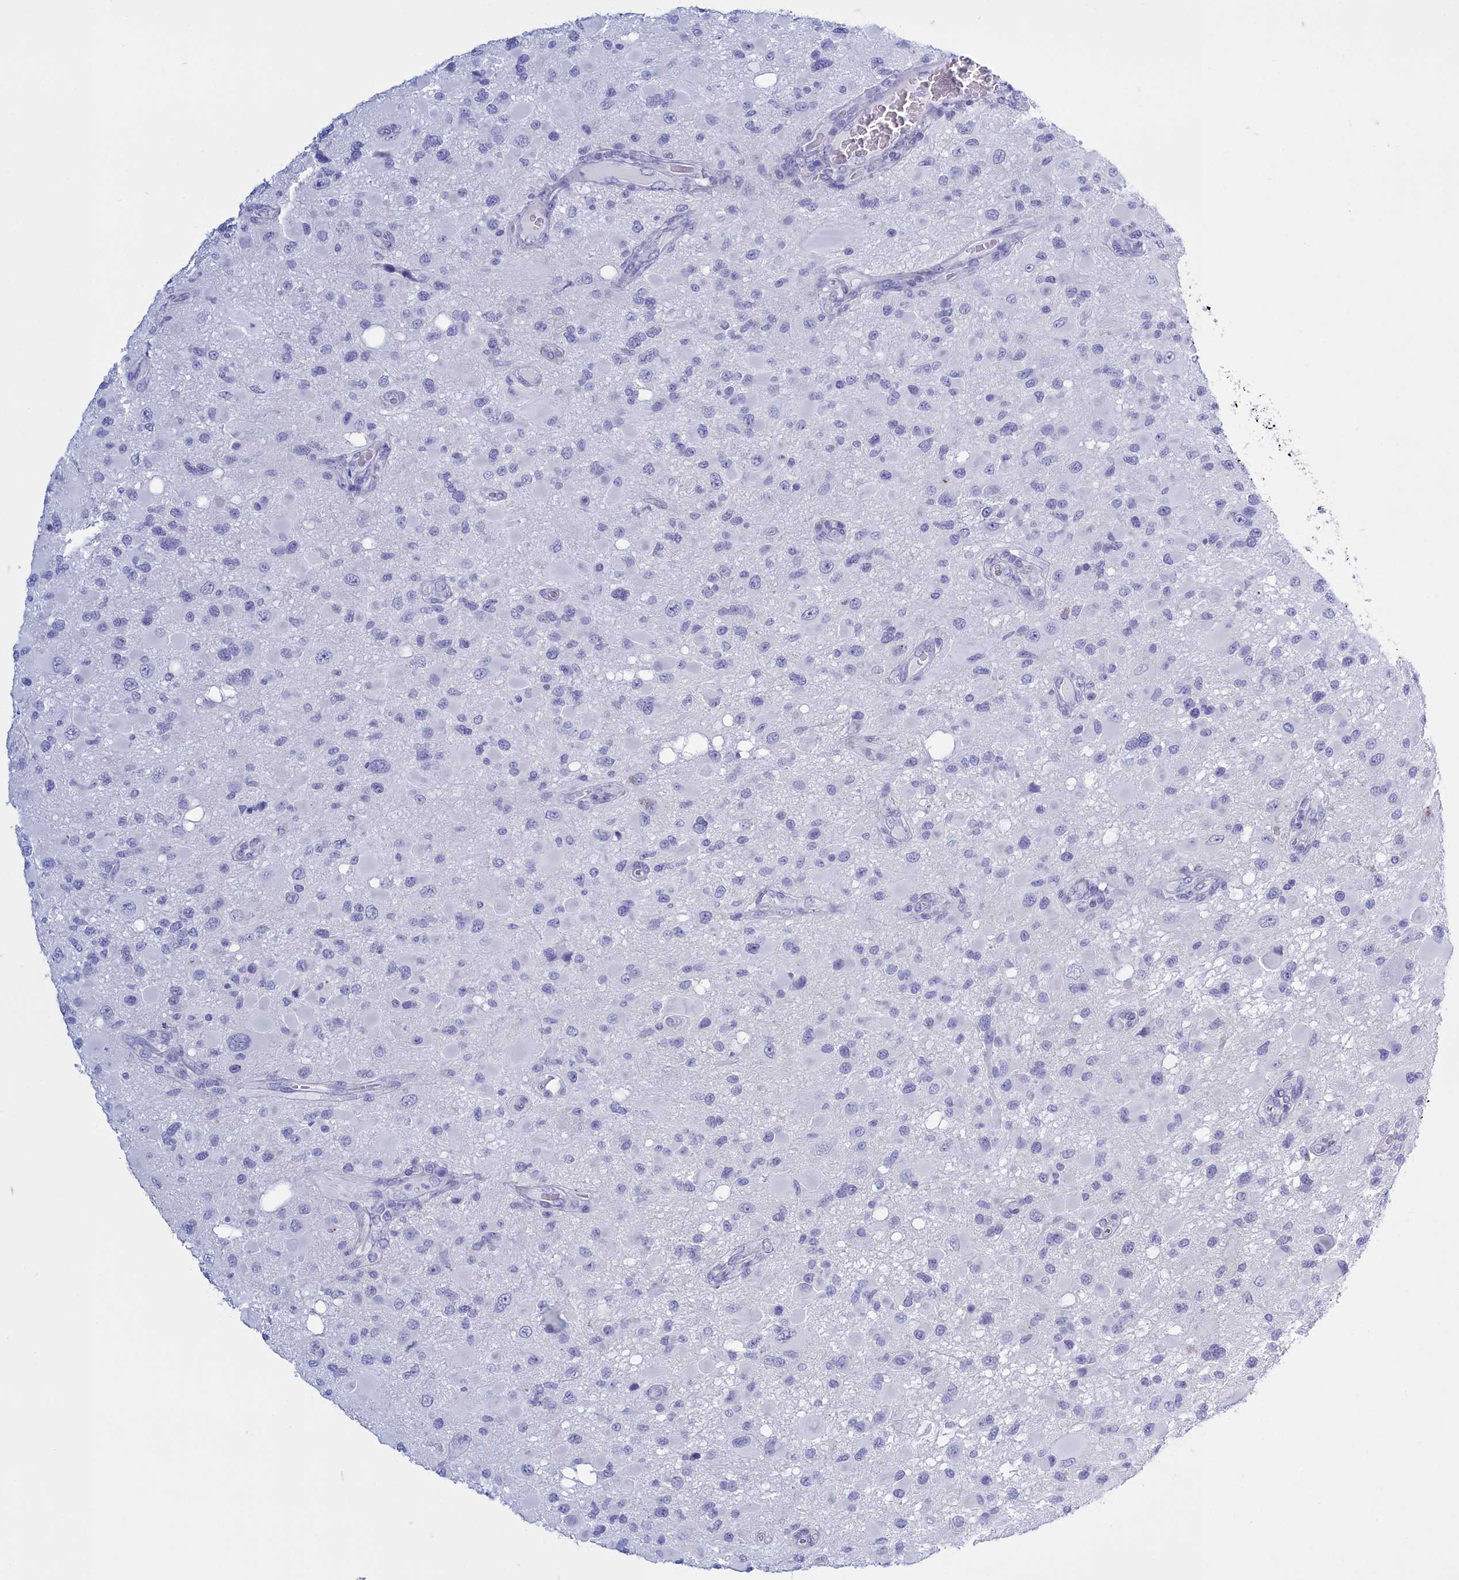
{"staining": {"intensity": "negative", "quantity": "none", "location": "none"}, "tissue": "glioma", "cell_type": "Tumor cells", "image_type": "cancer", "snomed": [{"axis": "morphology", "description": "Glioma, malignant, High grade"}, {"axis": "topography", "description": "Brain"}], "caption": "DAB immunohistochemical staining of malignant glioma (high-grade) demonstrates no significant staining in tumor cells.", "gene": "TMEM97", "patient": {"sex": "male", "age": 53}}